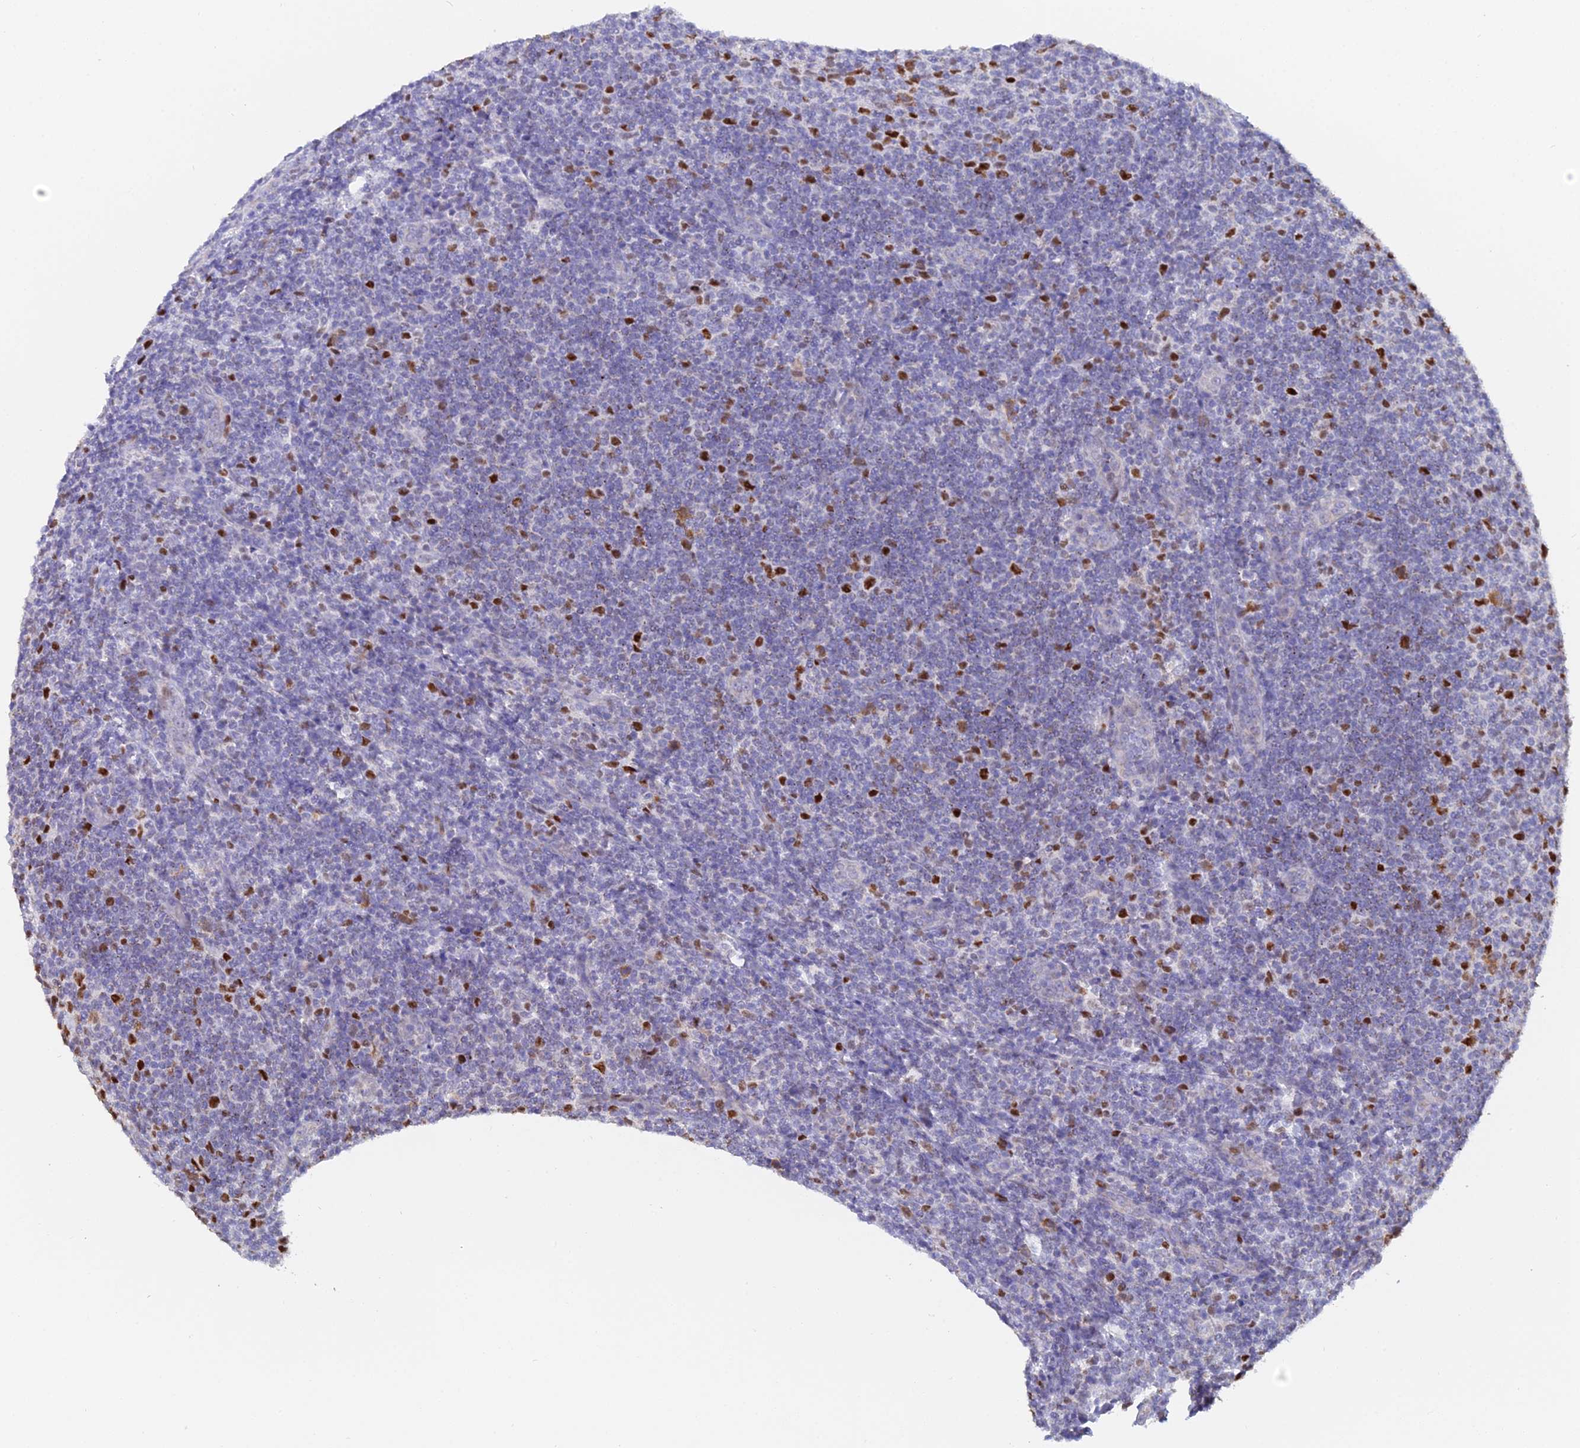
{"staining": {"intensity": "strong", "quantity": "<25%", "location": "nuclear"}, "tissue": "lymphoma", "cell_type": "Tumor cells", "image_type": "cancer", "snomed": [{"axis": "morphology", "description": "Malignant lymphoma, non-Hodgkin's type, Low grade"}, {"axis": "topography", "description": "Lymph node"}], "caption": "Approximately <25% of tumor cells in human low-grade malignant lymphoma, non-Hodgkin's type display strong nuclear protein expression as visualized by brown immunohistochemical staining.", "gene": "MCM2", "patient": {"sex": "male", "age": 66}}